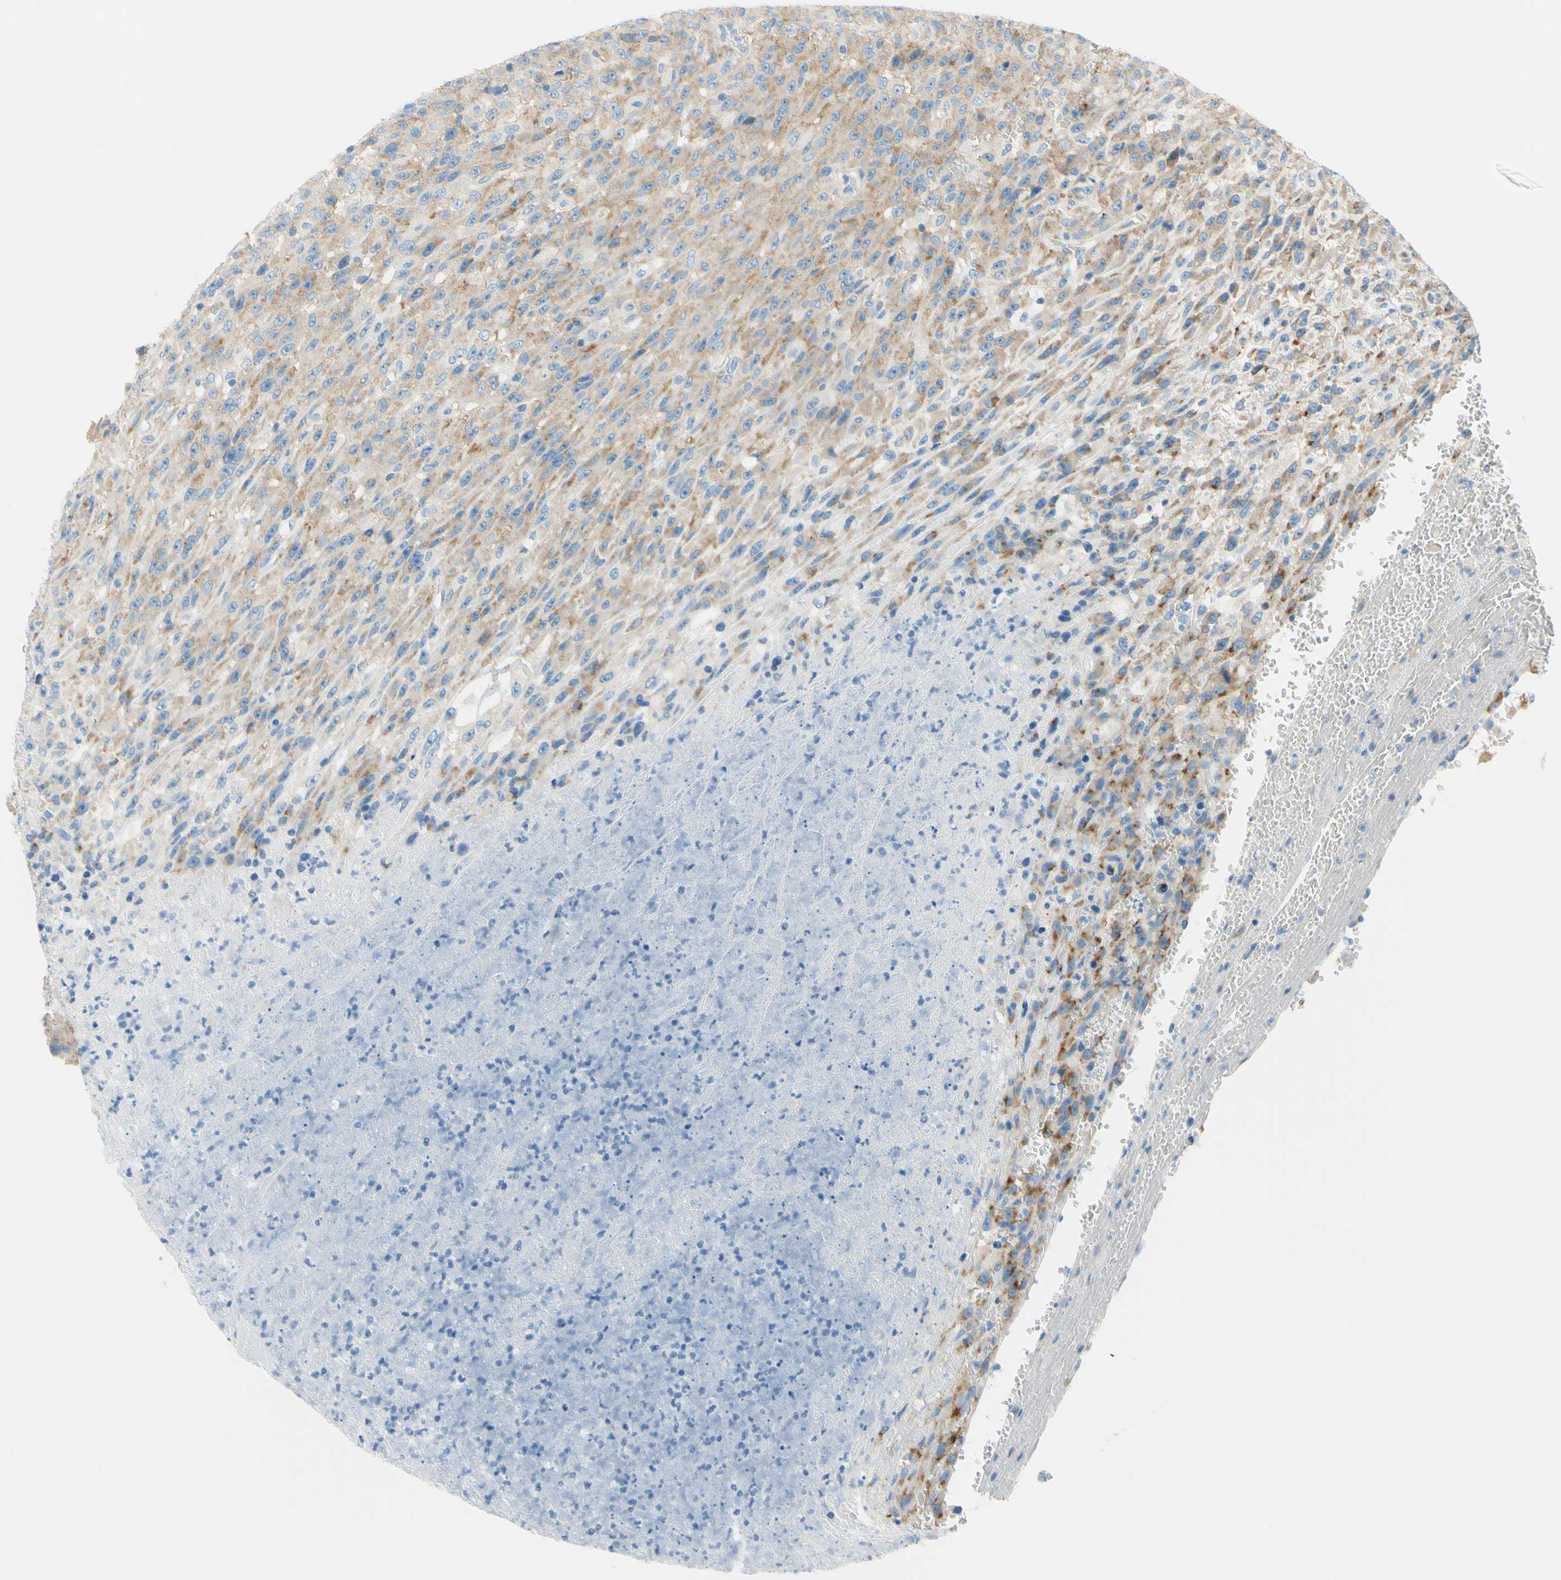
{"staining": {"intensity": "moderate", "quantity": ">75%", "location": "cytoplasmic/membranous"}, "tissue": "urothelial cancer", "cell_type": "Tumor cells", "image_type": "cancer", "snomed": [{"axis": "morphology", "description": "Urothelial carcinoma, High grade"}, {"axis": "topography", "description": "Urinary bladder"}], "caption": "The micrograph exhibits a brown stain indicating the presence of a protein in the cytoplasmic/membranous of tumor cells in urothelial cancer.", "gene": "FRMD4B", "patient": {"sex": "male", "age": 66}}